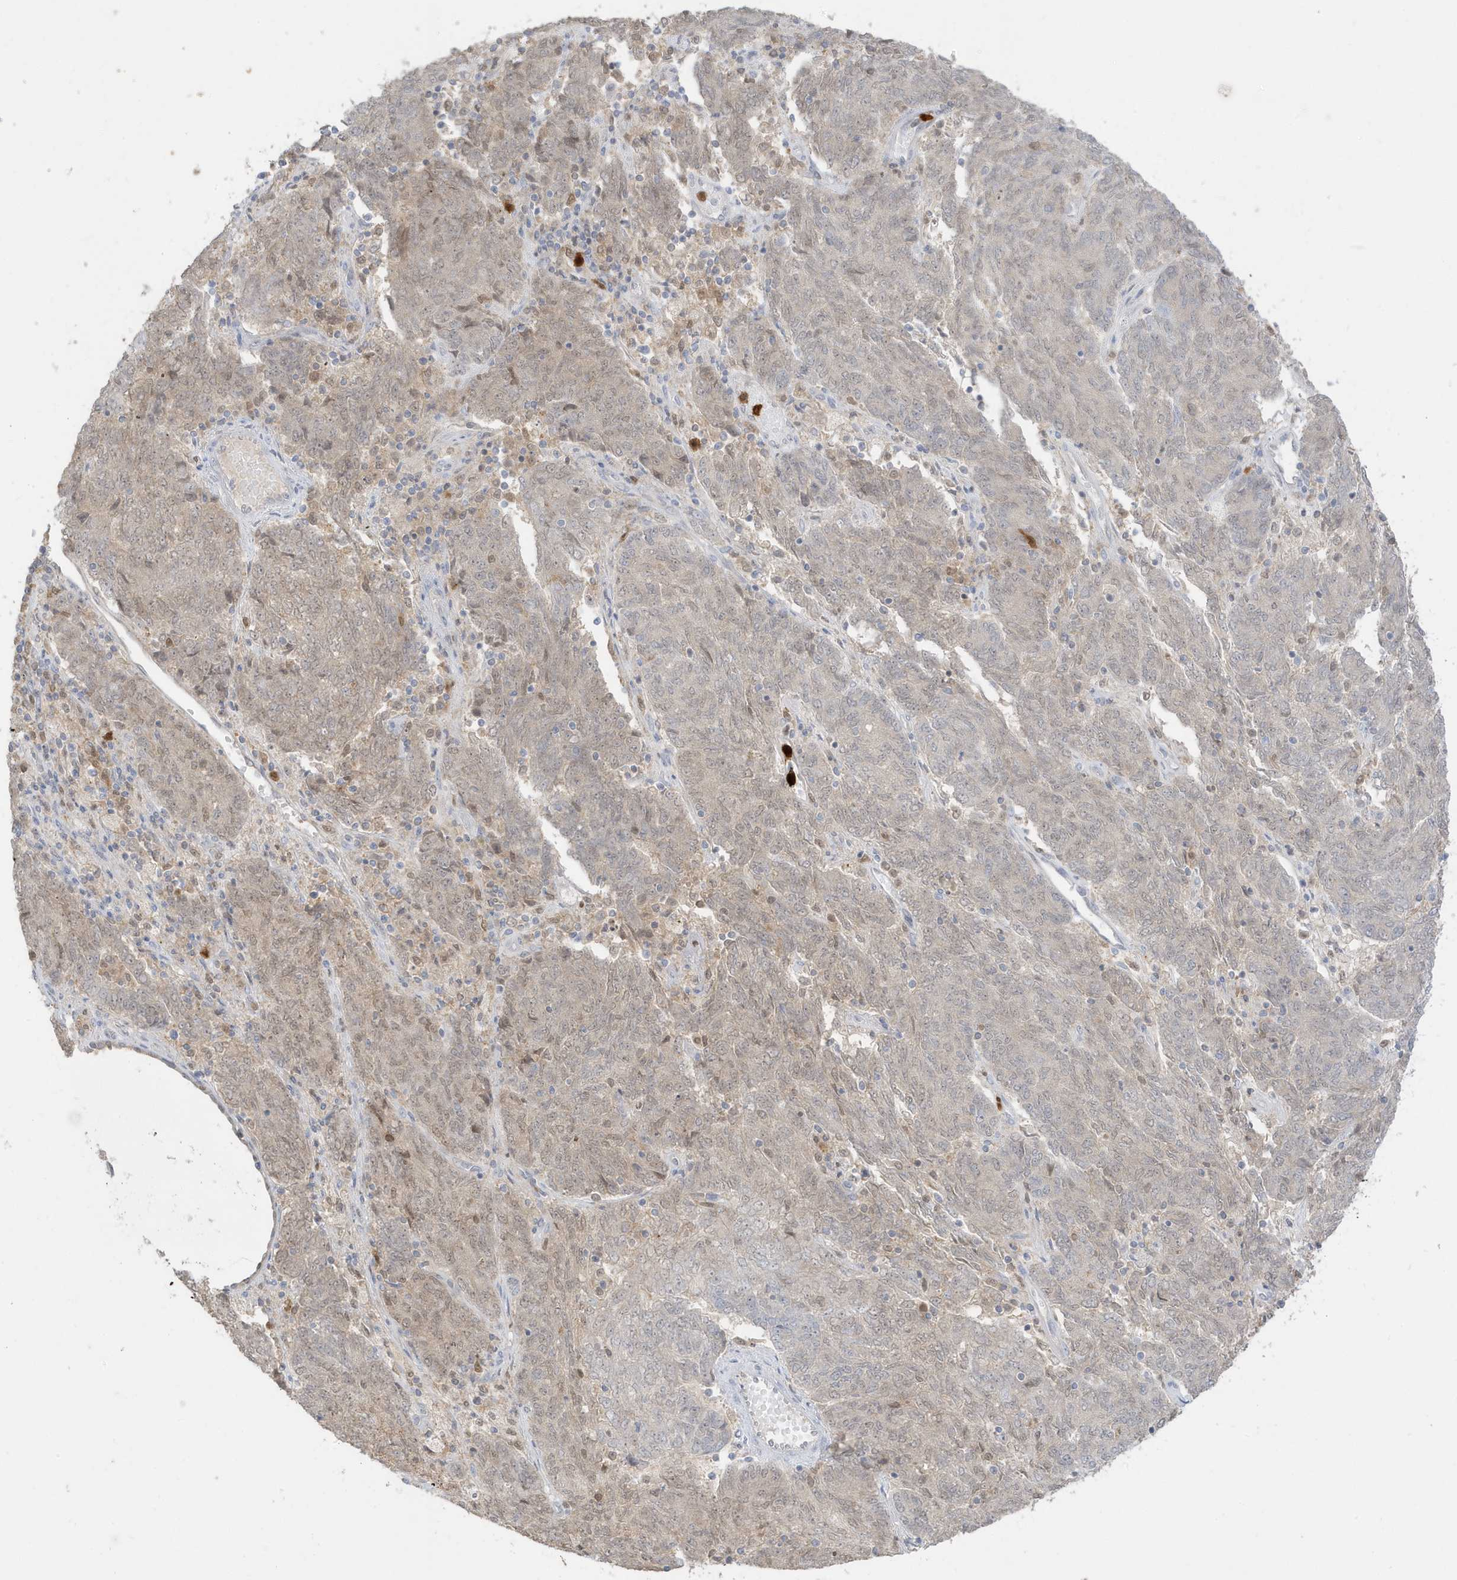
{"staining": {"intensity": "weak", "quantity": "<25%", "location": "nuclear"}, "tissue": "endometrial cancer", "cell_type": "Tumor cells", "image_type": "cancer", "snomed": [{"axis": "morphology", "description": "Adenocarcinoma, NOS"}, {"axis": "topography", "description": "Endometrium"}], "caption": "Adenocarcinoma (endometrial) was stained to show a protein in brown. There is no significant positivity in tumor cells.", "gene": "GCA", "patient": {"sex": "female", "age": 80}}